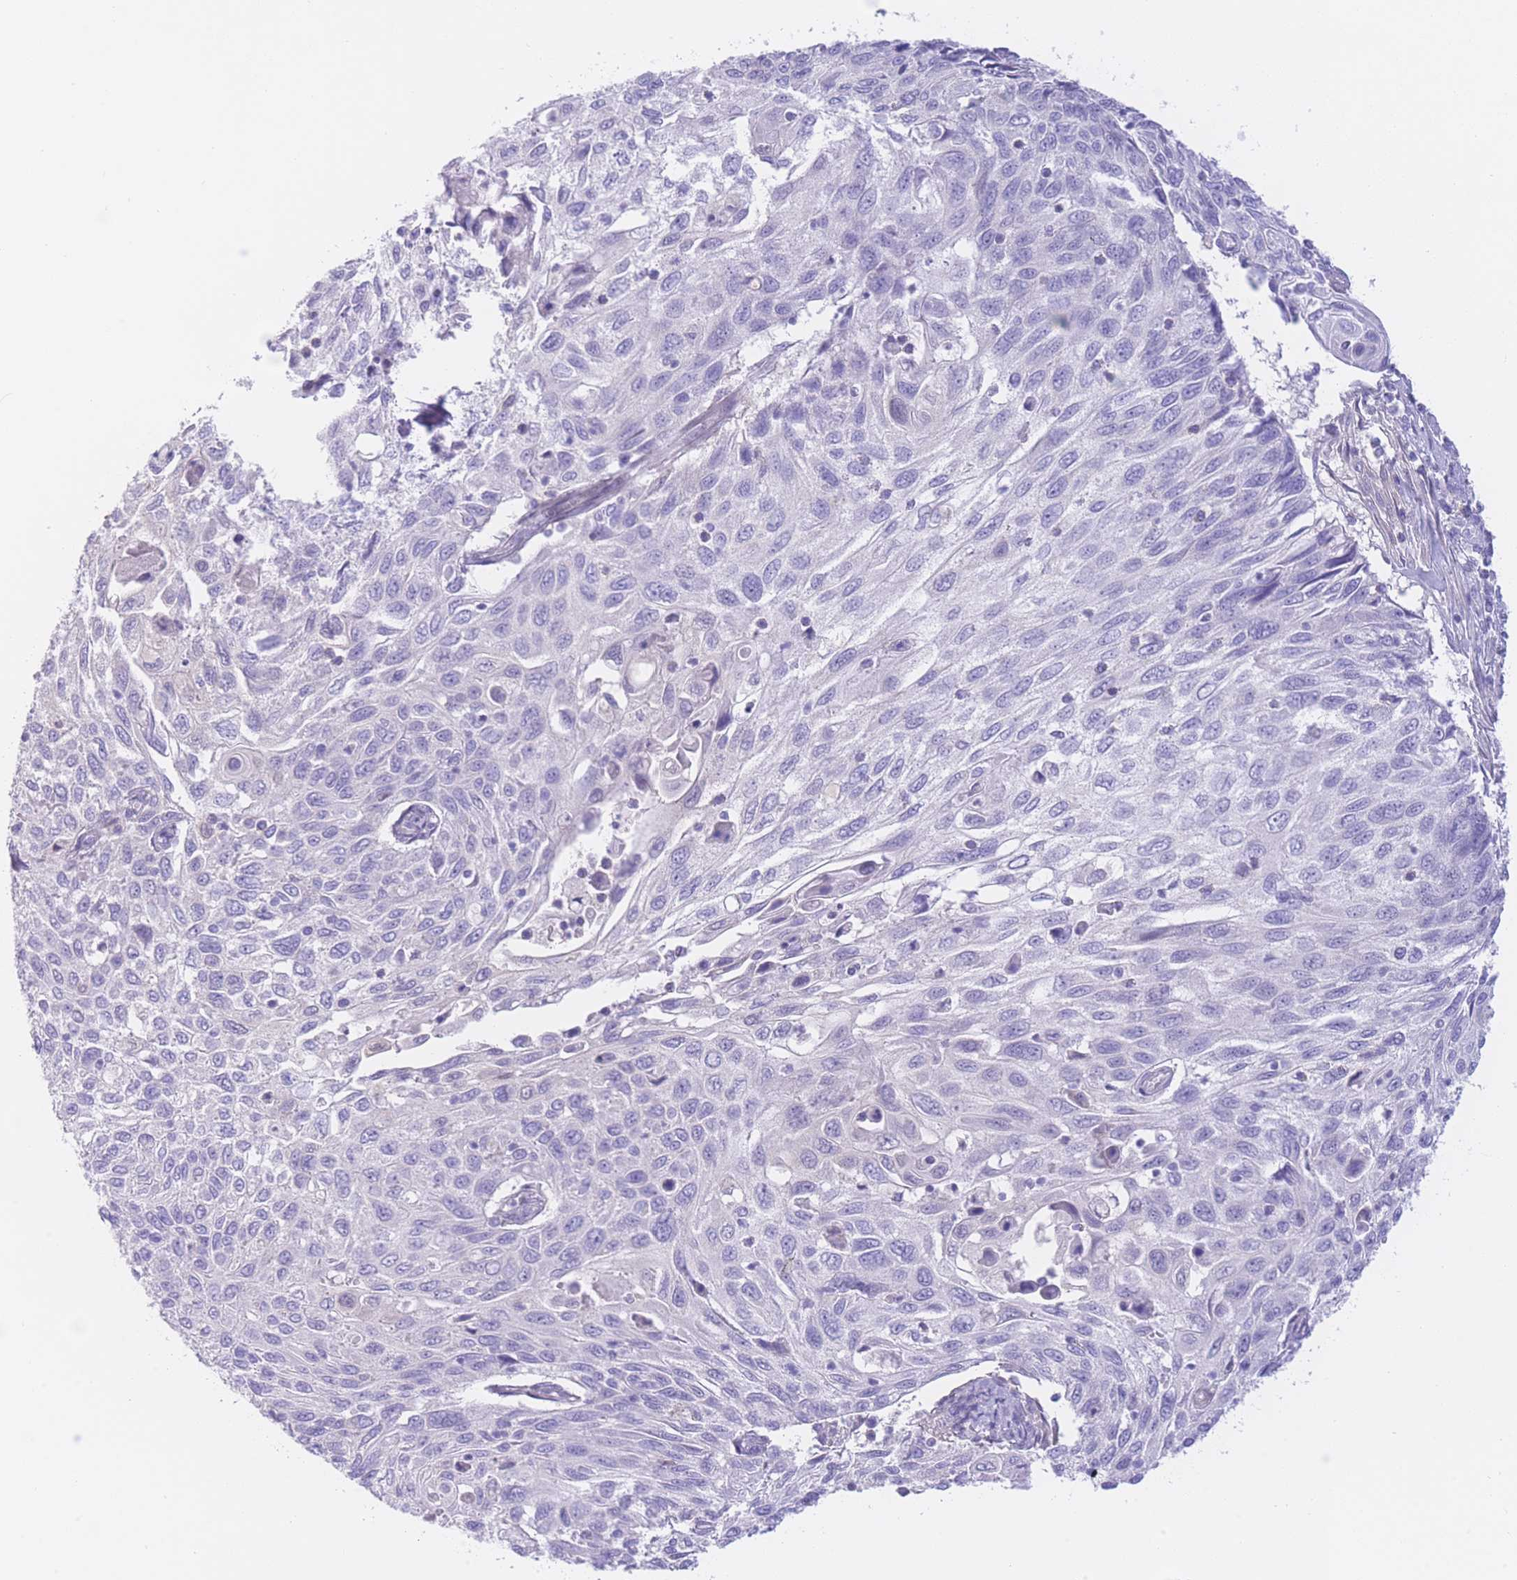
{"staining": {"intensity": "negative", "quantity": "none", "location": "none"}, "tissue": "cervical cancer", "cell_type": "Tumor cells", "image_type": "cancer", "snomed": [{"axis": "morphology", "description": "Squamous cell carcinoma, NOS"}, {"axis": "topography", "description": "Cervix"}], "caption": "Histopathology image shows no significant protein positivity in tumor cells of cervical cancer (squamous cell carcinoma). (Immunohistochemistry (ihc), brightfield microscopy, high magnification).", "gene": "ZNF212", "patient": {"sex": "female", "age": 70}}